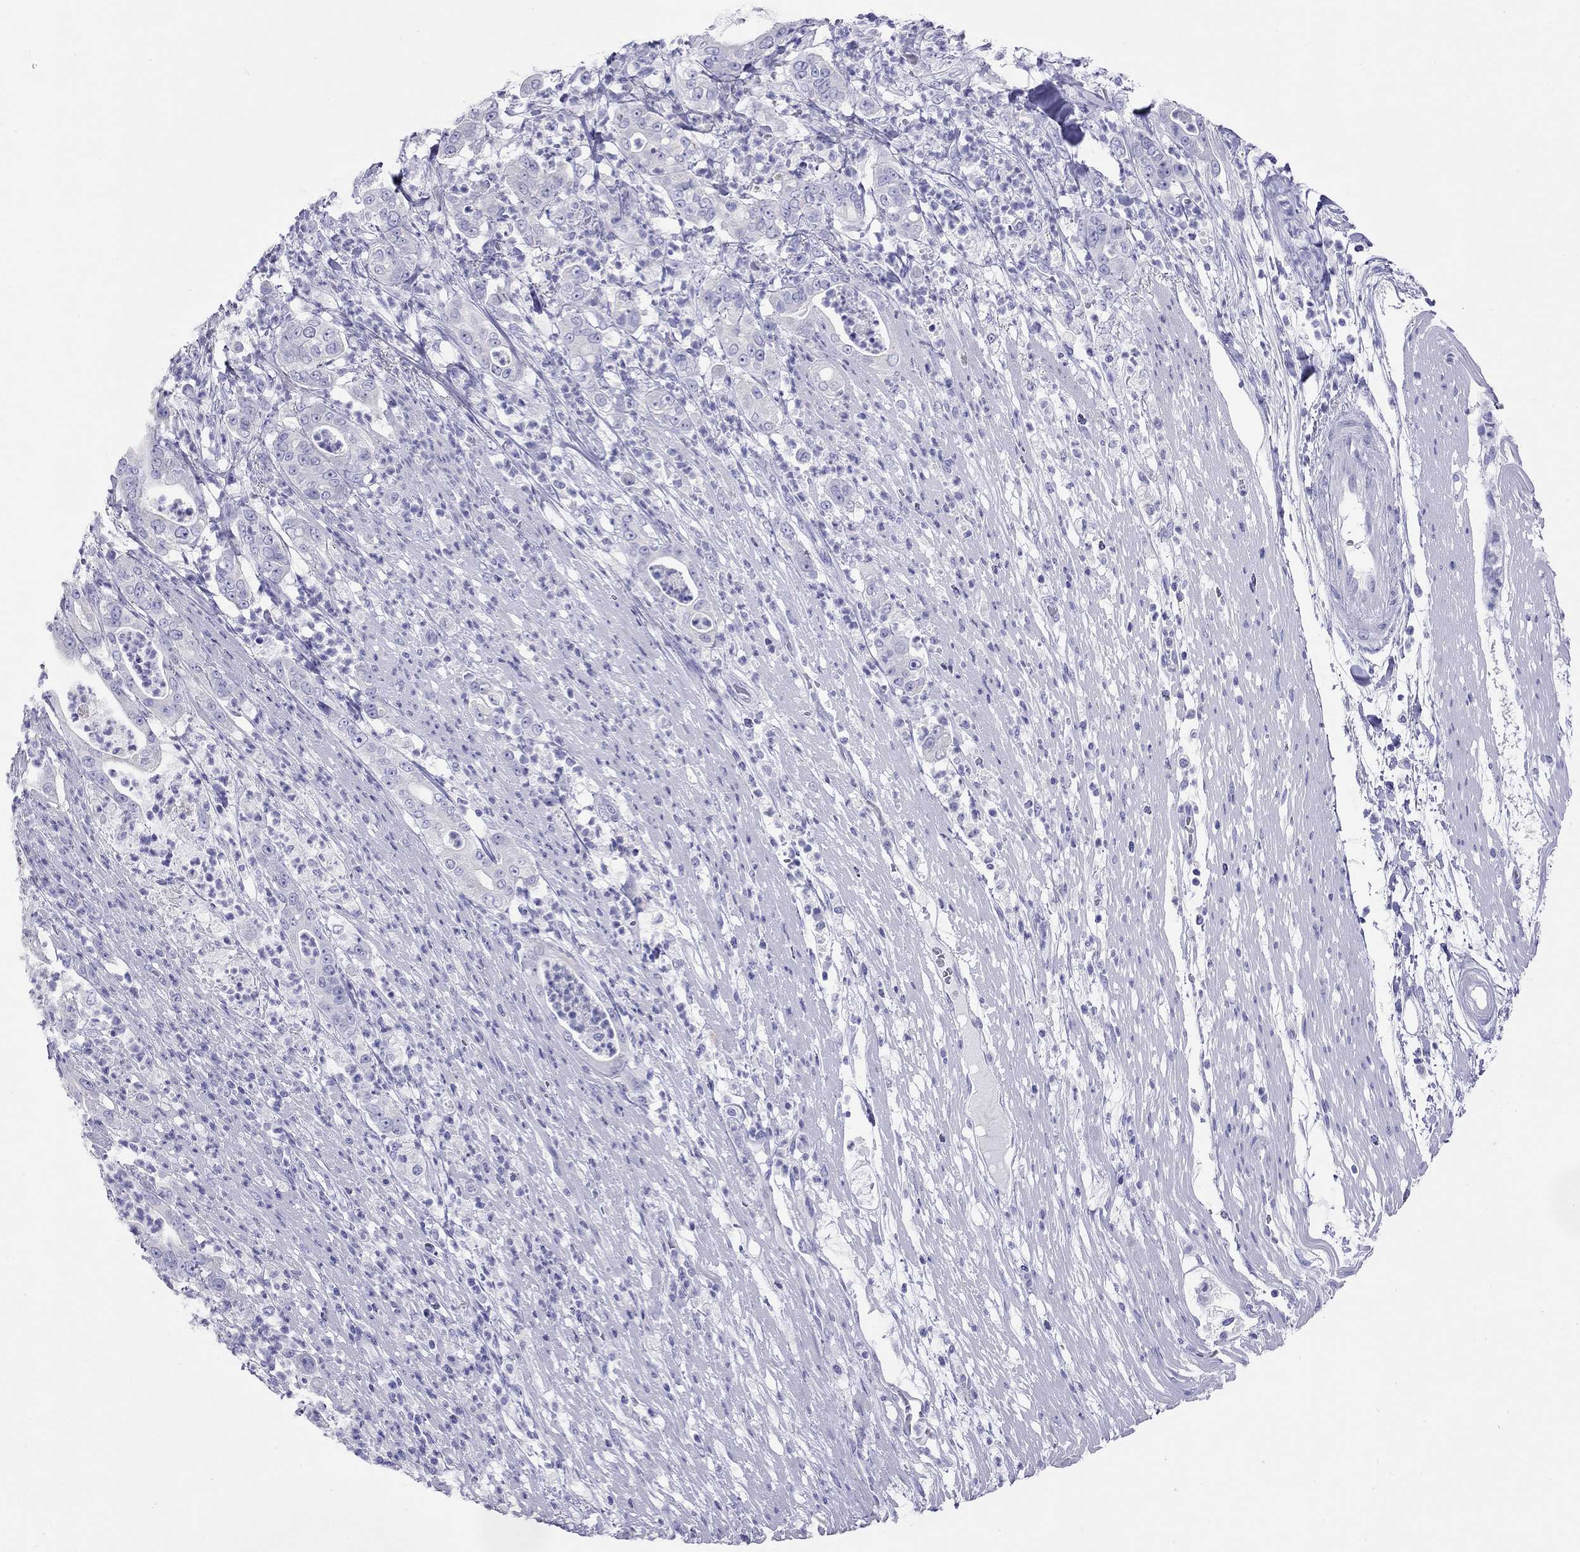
{"staining": {"intensity": "negative", "quantity": "none", "location": "none"}, "tissue": "pancreatic cancer", "cell_type": "Tumor cells", "image_type": "cancer", "snomed": [{"axis": "morphology", "description": "Adenocarcinoma, NOS"}, {"axis": "topography", "description": "Pancreas"}], "caption": "Tumor cells are negative for brown protein staining in pancreatic adenocarcinoma.", "gene": "HLA-DQB2", "patient": {"sex": "male", "age": 71}}